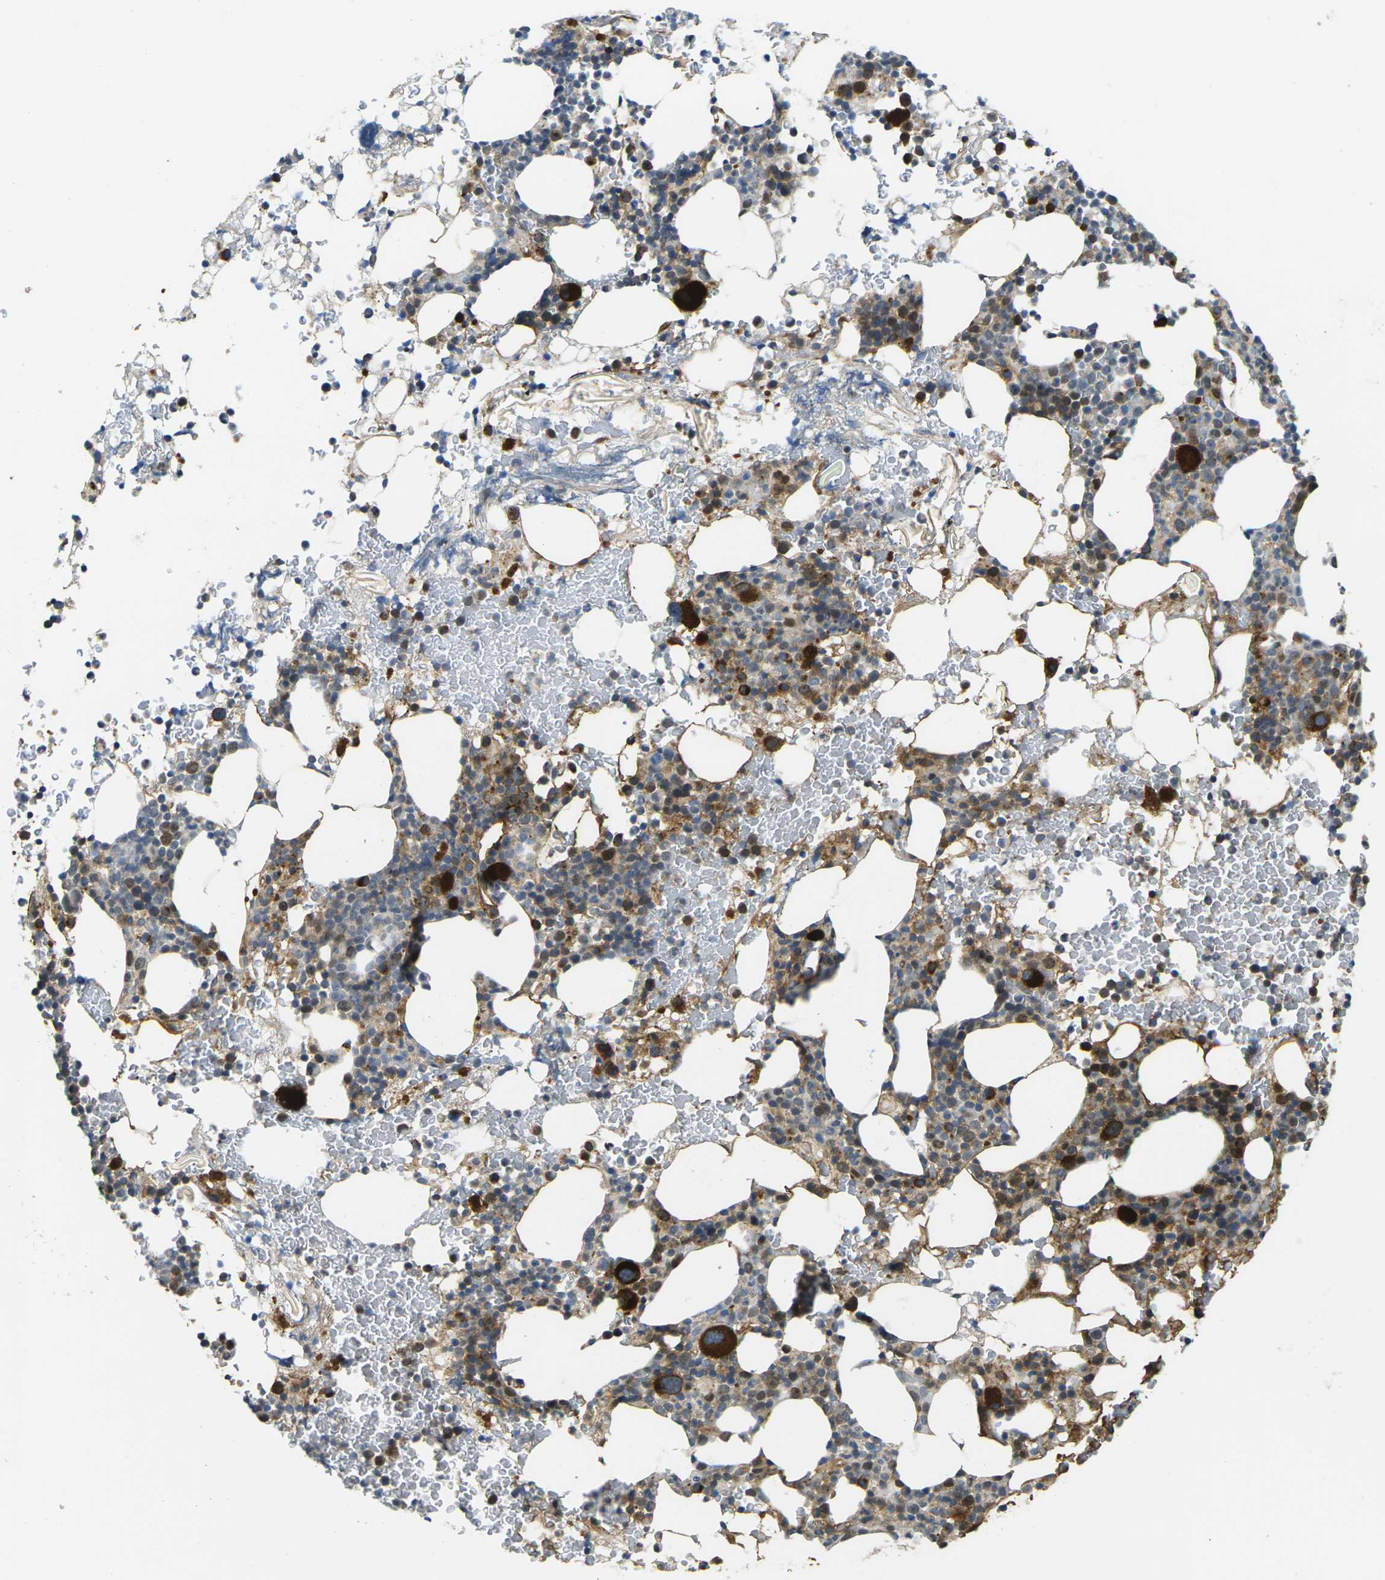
{"staining": {"intensity": "strong", "quantity": "25%-75%", "location": "cytoplasmic/membranous"}, "tissue": "bone marrow", "cell_type": "Hematopoietic cells", "image_type": "normal", "snomed": [{"axis": "morphology", "description": "Normal tissue, NOS"}, {"axis": "morphology", "description": "Inflammation, NOS"}, {"axis": "topography", "description": "Bone marrow"}], "caption": "Hematopoietic cells show high levels of strong cytoplasmic/membranous positivity in approximately 25%-75% of cells in benign human bone marrow.", "gene": "ECE1", "patient": {"sex": "female", "age": 84}}